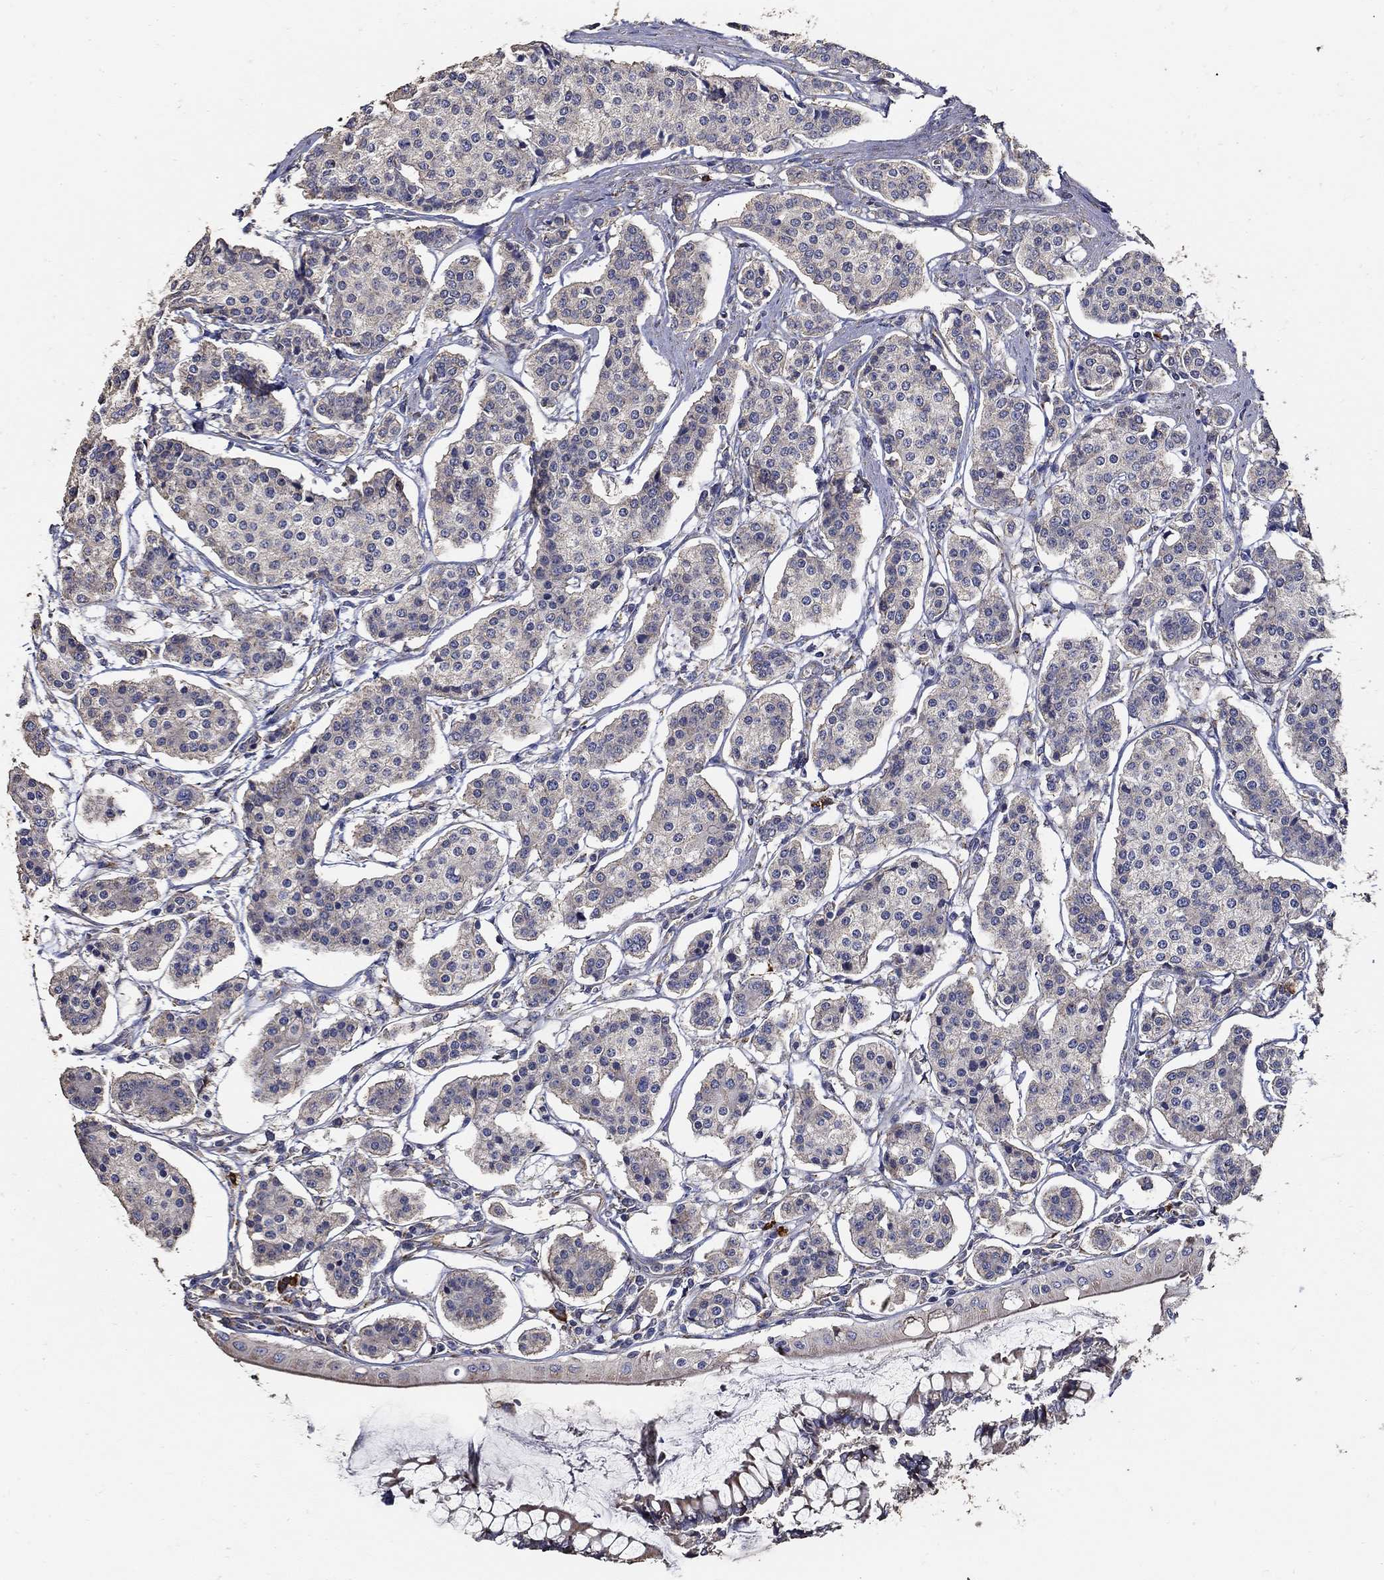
{"staining": {"intensity": "negative", "quantity": "none", "location": "none"}, "tissue": "carcinoid", "cell_type": "Tumor cells", "image_type": "cancer", "snomed": [{"axis": "morphology", "description": "Carcinoid, malignant, NOS"}, {"axis": "topography", "description": "Small intestine"}], "caption": "Tumor cells show no significant positivity in malignant carcinoid. (Stains: DAB immunohistochemistry with hematoxylin counter stain, Microscopy: brightfield microscopy at high magnification).", "gene": "EMILIN3", "patient": {"sex": "female", "age": 65}}